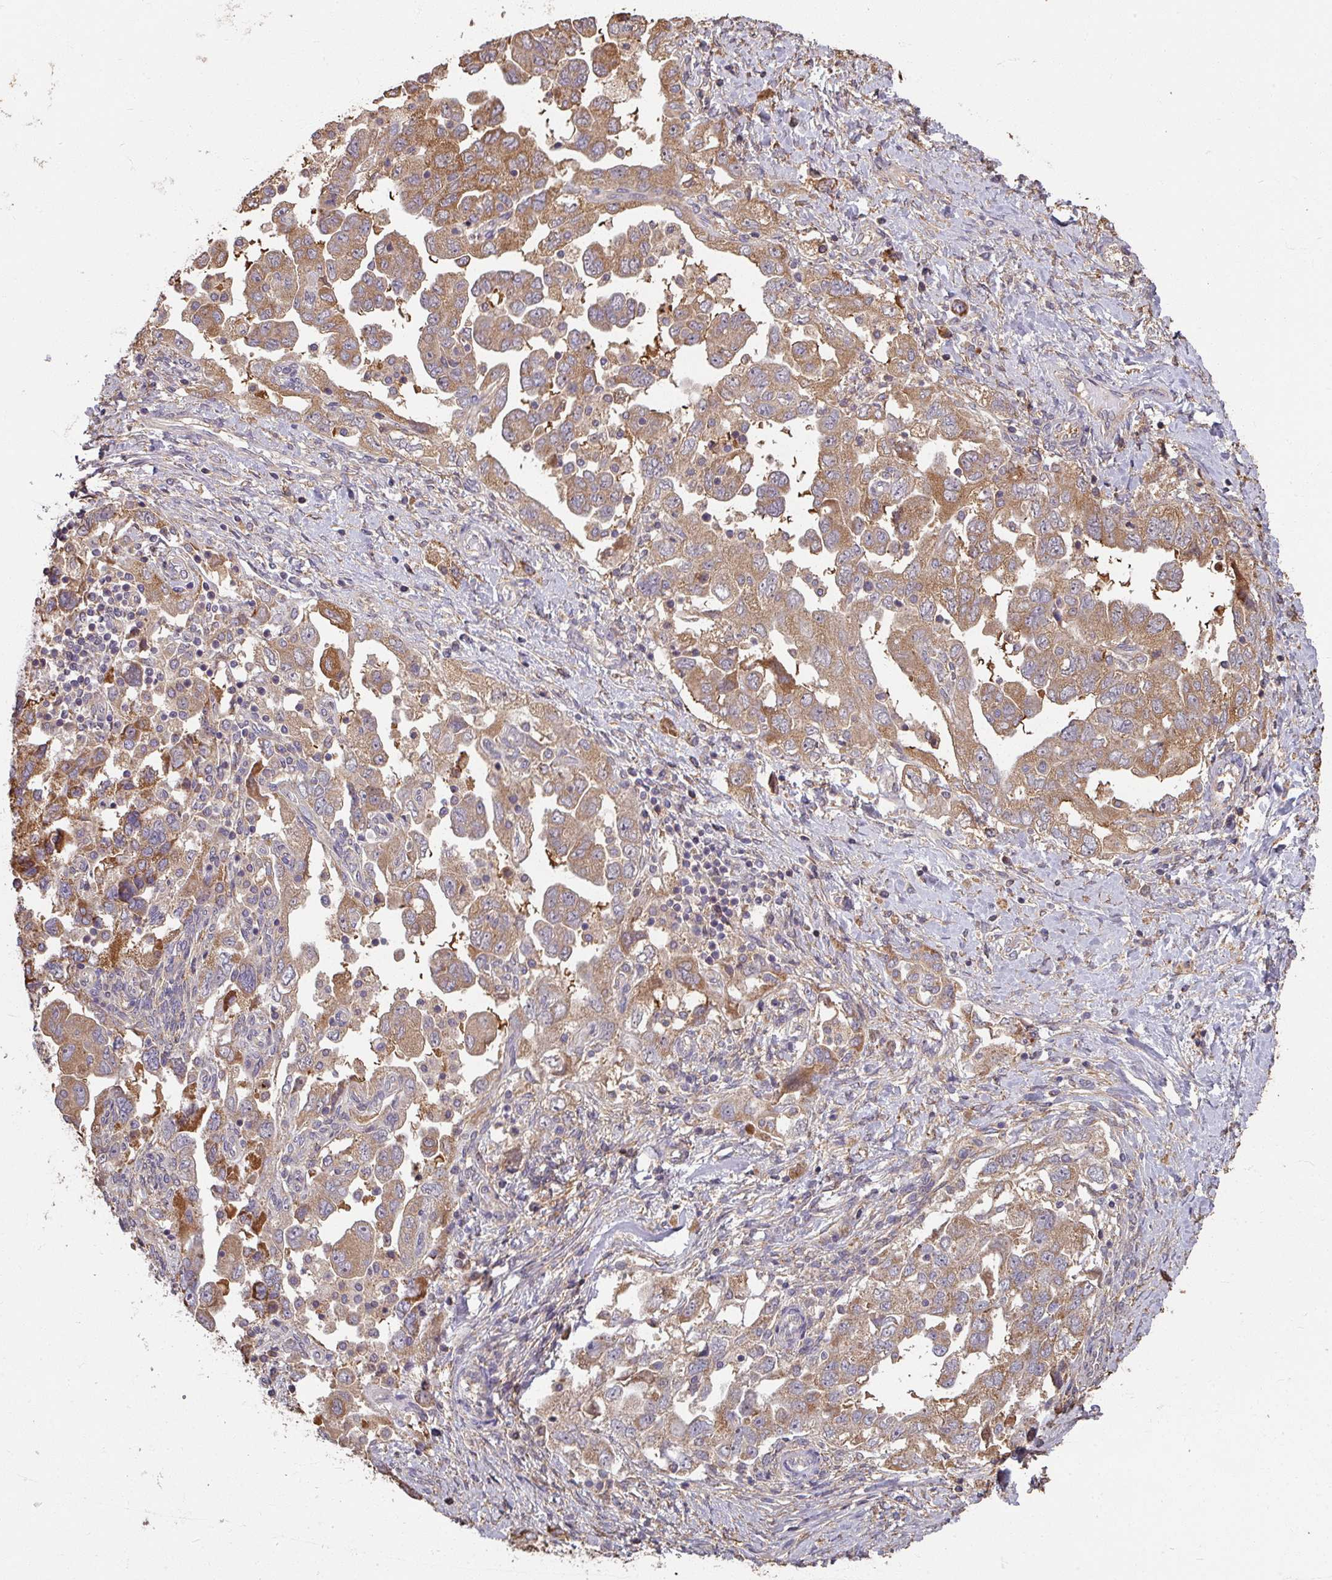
{"staining": {"intensity": "moderate", "quantity": "25%-75%", "location": "cytoplasmic/membranous"}, "tissue": "ovarian cancer", "cell_type": "Tumor cells", "image_type": "cancer", "snomed": [{"axis": "morphology", "description": "Carcinoma, NOS"}, {"axis": "morphology", "description": "Cystadenocarcinoma, serous, NOS"}, {"axis": "topography", "description": "Ovary"}], "caption": "A high-resolution photomicrograph shows immunohistochemistry staining of ovarian cancer, which shows moderate cytoplasmic/membranous staining in approximately 25%-75% of tumor cells.", "gene": "CCDC68", "patient": {"sex": "female", "age": 69}}